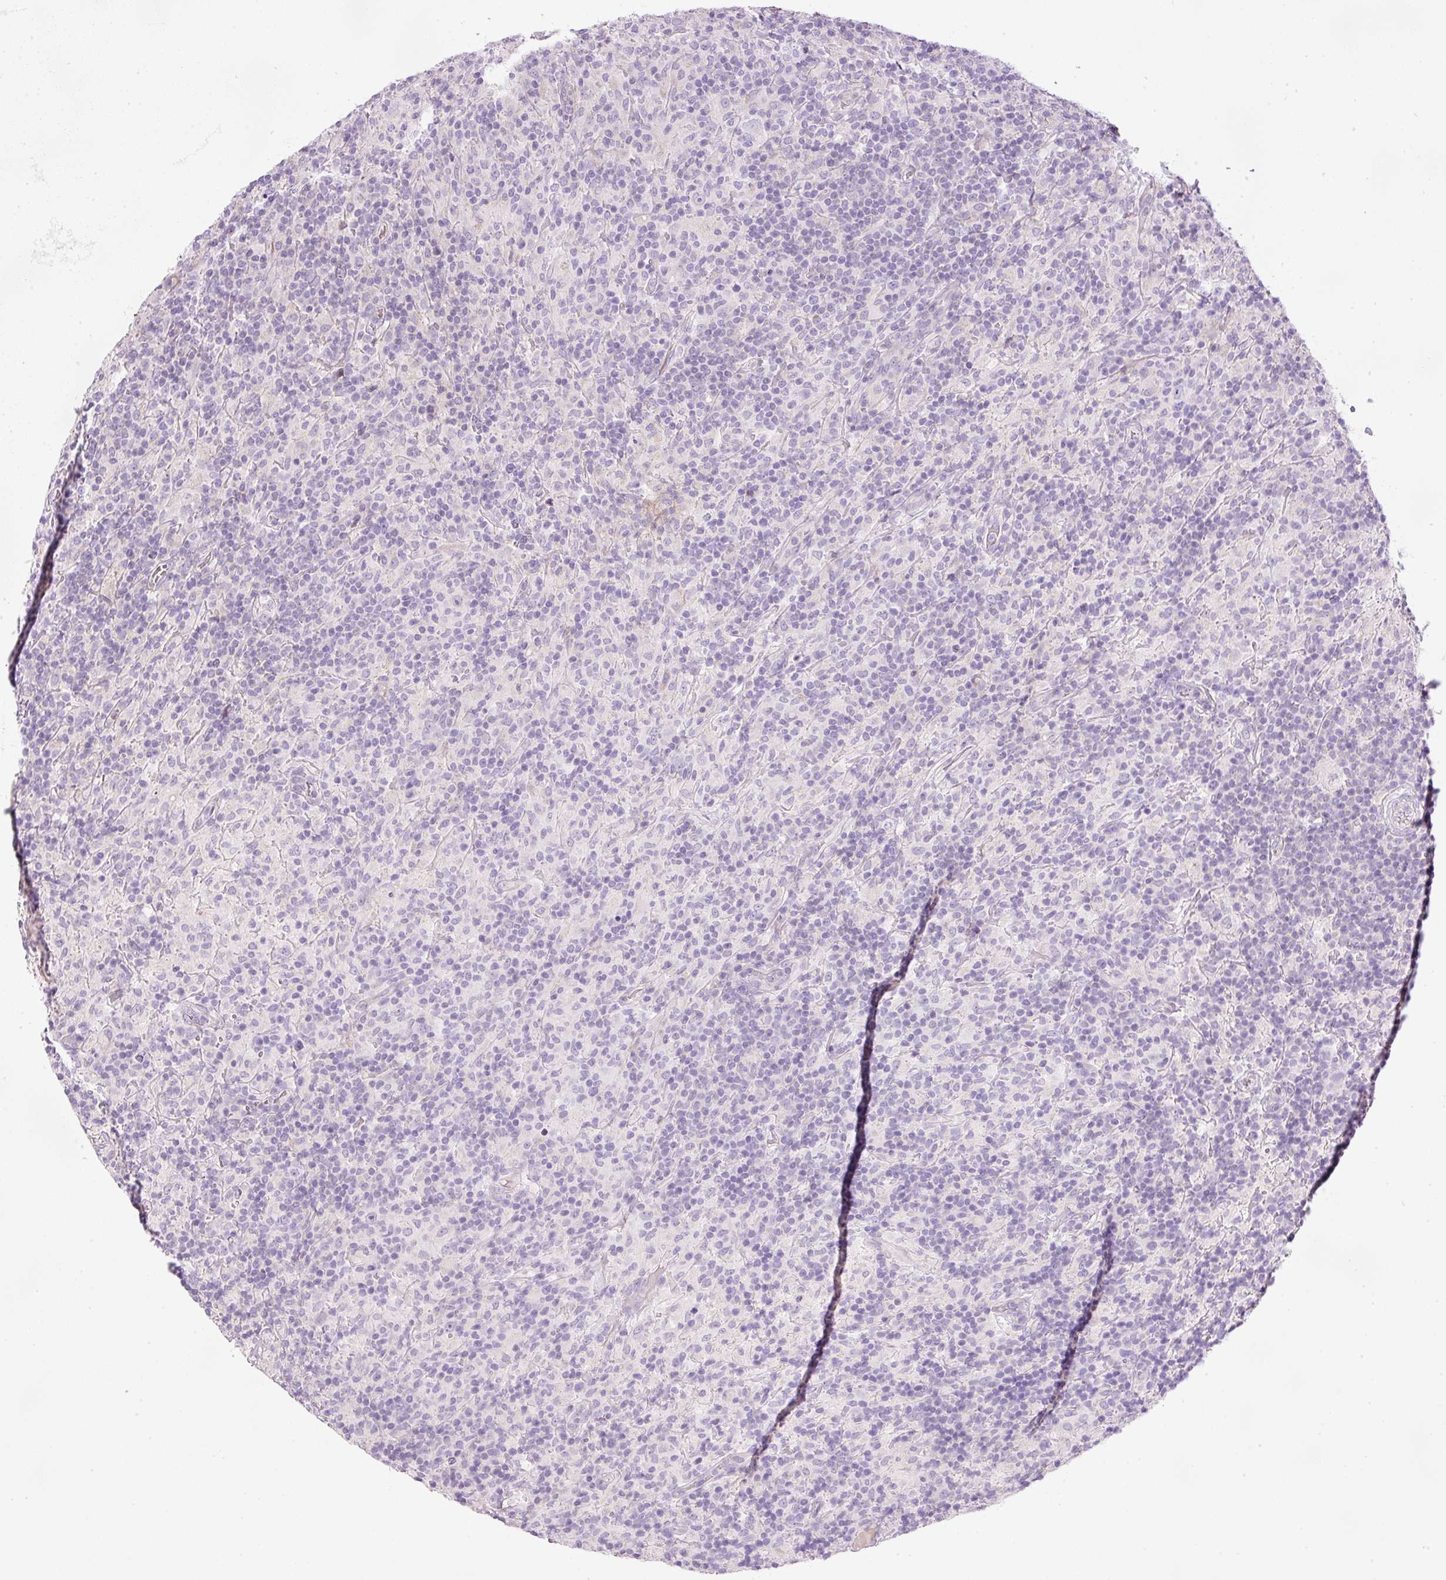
{"staining": {"intensity": "negative", "quantity": "none", "location": "none"}, "tissue": "lymphoma", "cell_type": "Tumor cells", "image_type": "cancer", "snomed": [{"axis": "morphology", "description": "Hodgkin's disease, NOS"}, {"axis": "topography", "description": "Lymph node"}], "caption": "The micrograph exhibits no staining of tumor cells in lymphoma.", "gene": "KPNA5", "patient": {"sex": "male", "age": 70}}